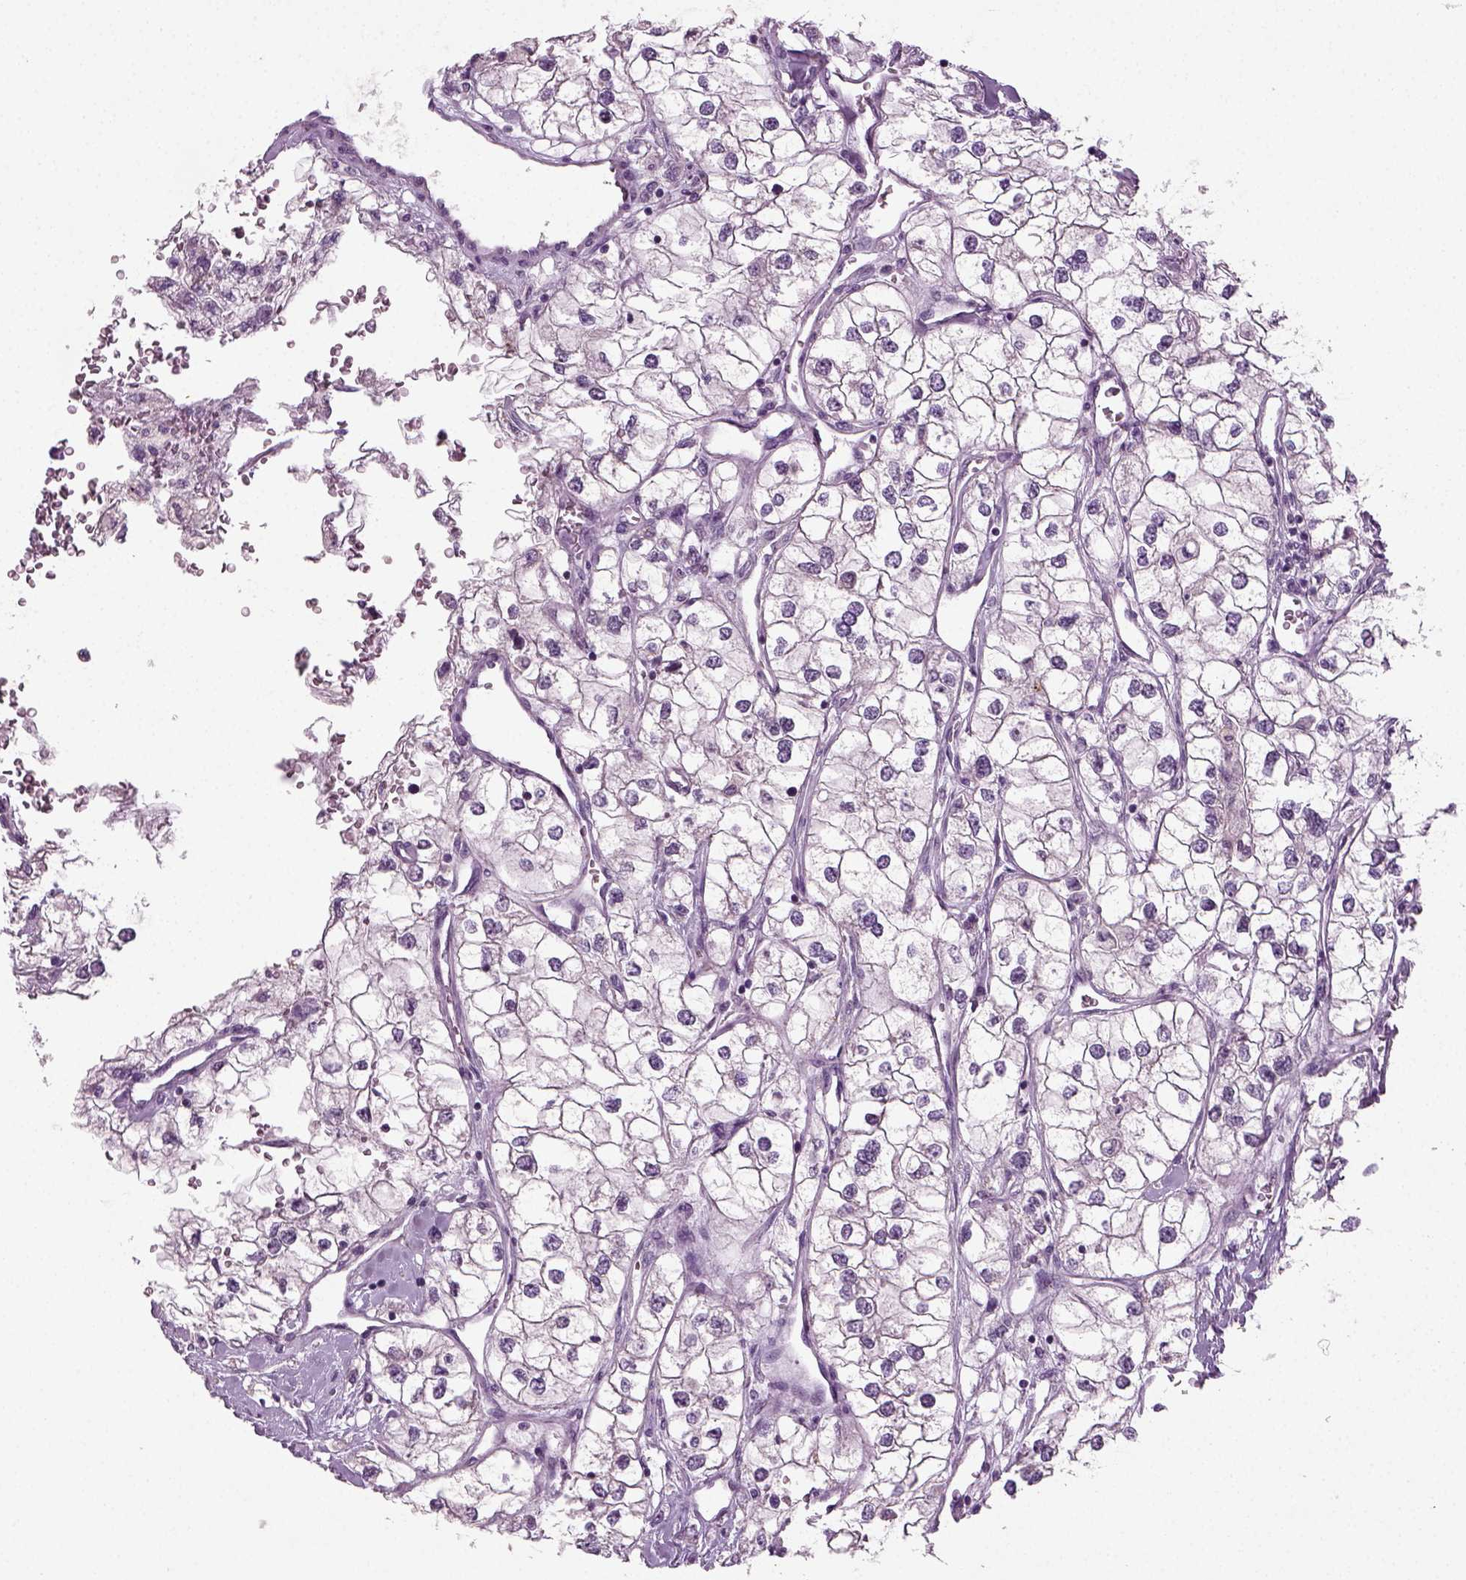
{"staining": {"intensity": "negative", "quantity": "none", "location": "none"}, "tissue": "renal cancer", "cell_type": "Tumor cells", "image_type": "cancer", "snomed": [{"axis": "morphology", "description": "Adenocarcinoma, NOS"}, {"axis": "topography", "description": "Kidney"}], "caption": "The IHC micrograph has no significant staining in tumor cells of adenocarcinoma (renal) tissue.", "gene": "SYNGAP1", "patient": {"sex": "male", "age": 59}}